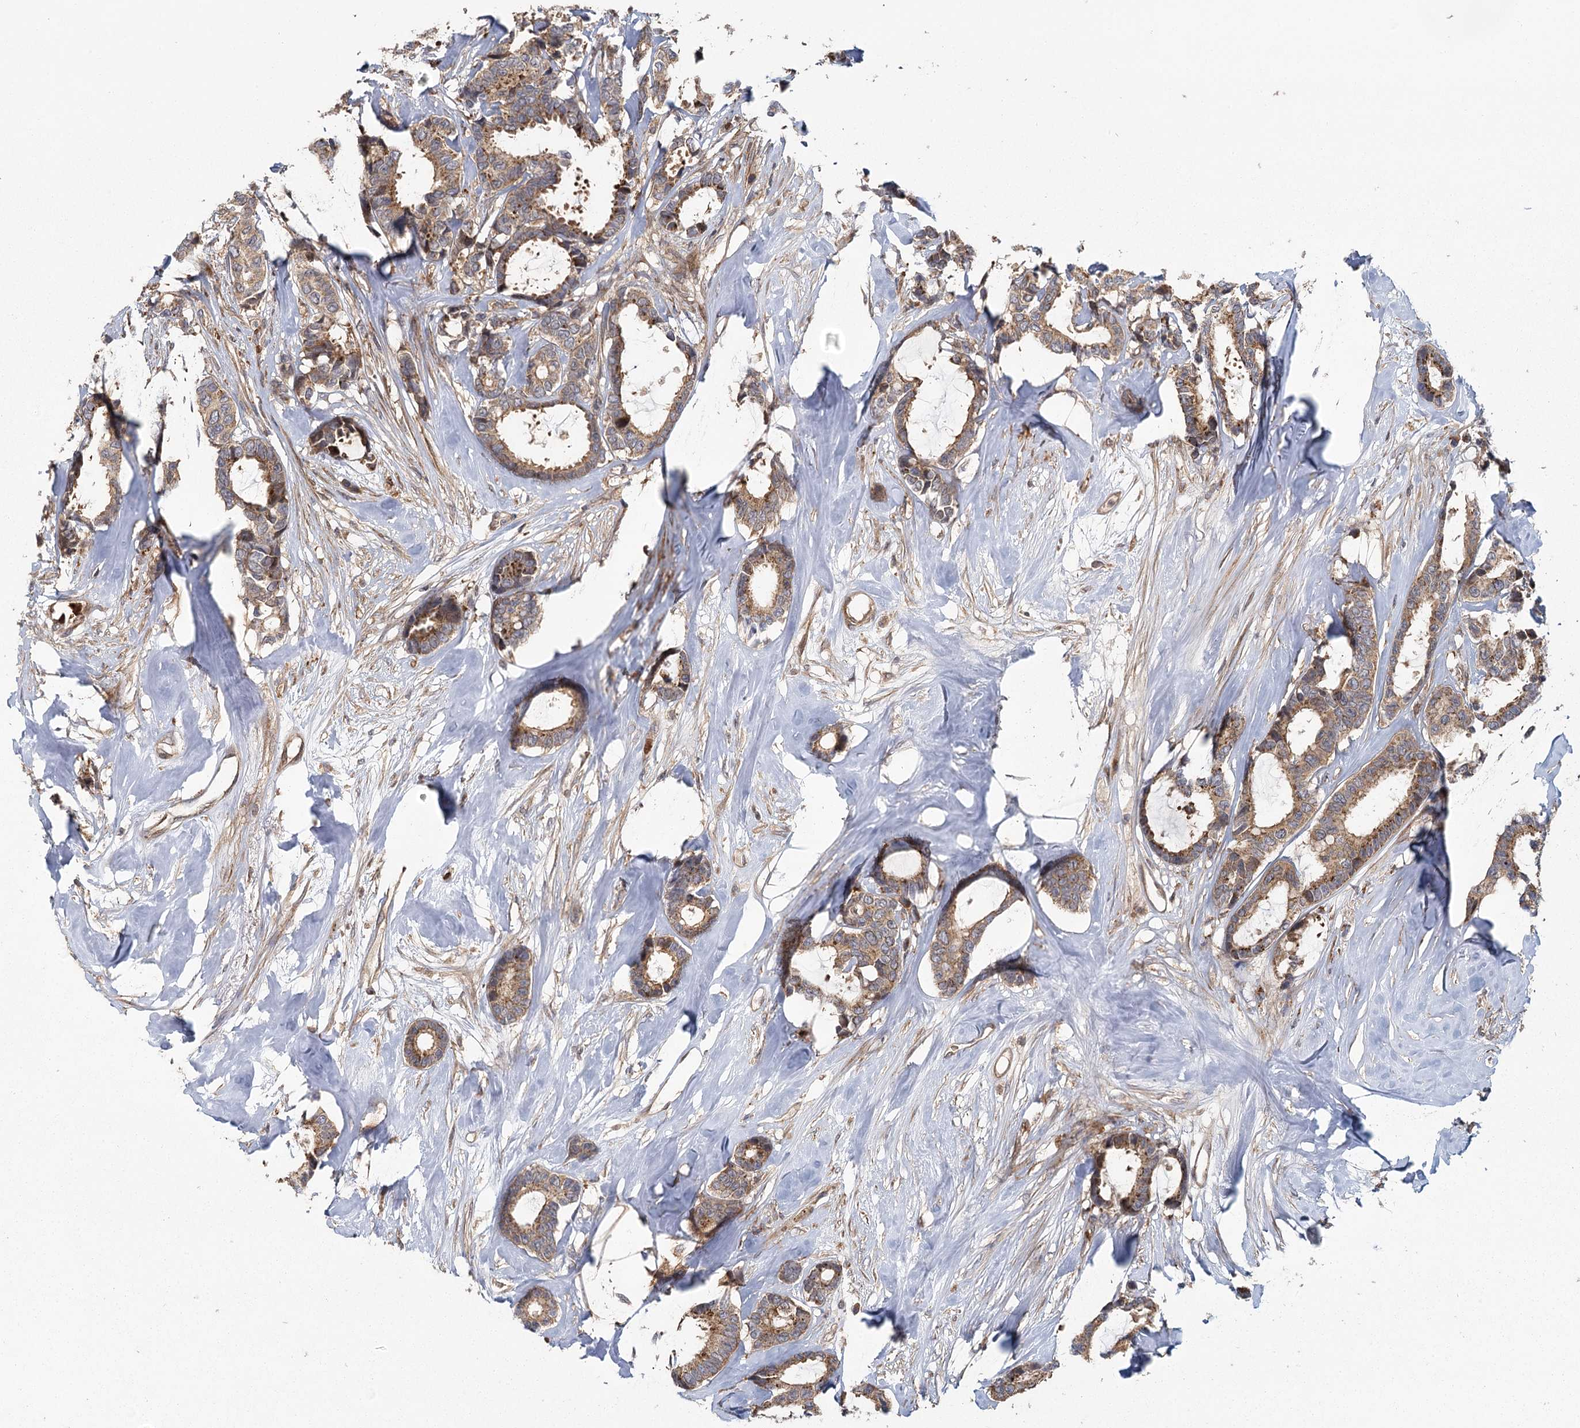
{"staining": {"intensity": "moderate", "quantity": ">75%", "location": "cytoplasmic/membranous"}, "tissue": "breast cancer", "cell_type": "Tumor cells", "image_type": "cancer", "snomed": [{"axis": "morphology", "description": "Duct carcinoma"}, {"axis": "topography", "description": "Breast"}], "caption": "Immunohistochemical staining of human breast cancer displays medium levels of moderate cytoplasmic/membranous staining in approximately >75% of tumor cells.", "gene": "RAPGEF6", "patient": {"sex": "female", "age": 87}}